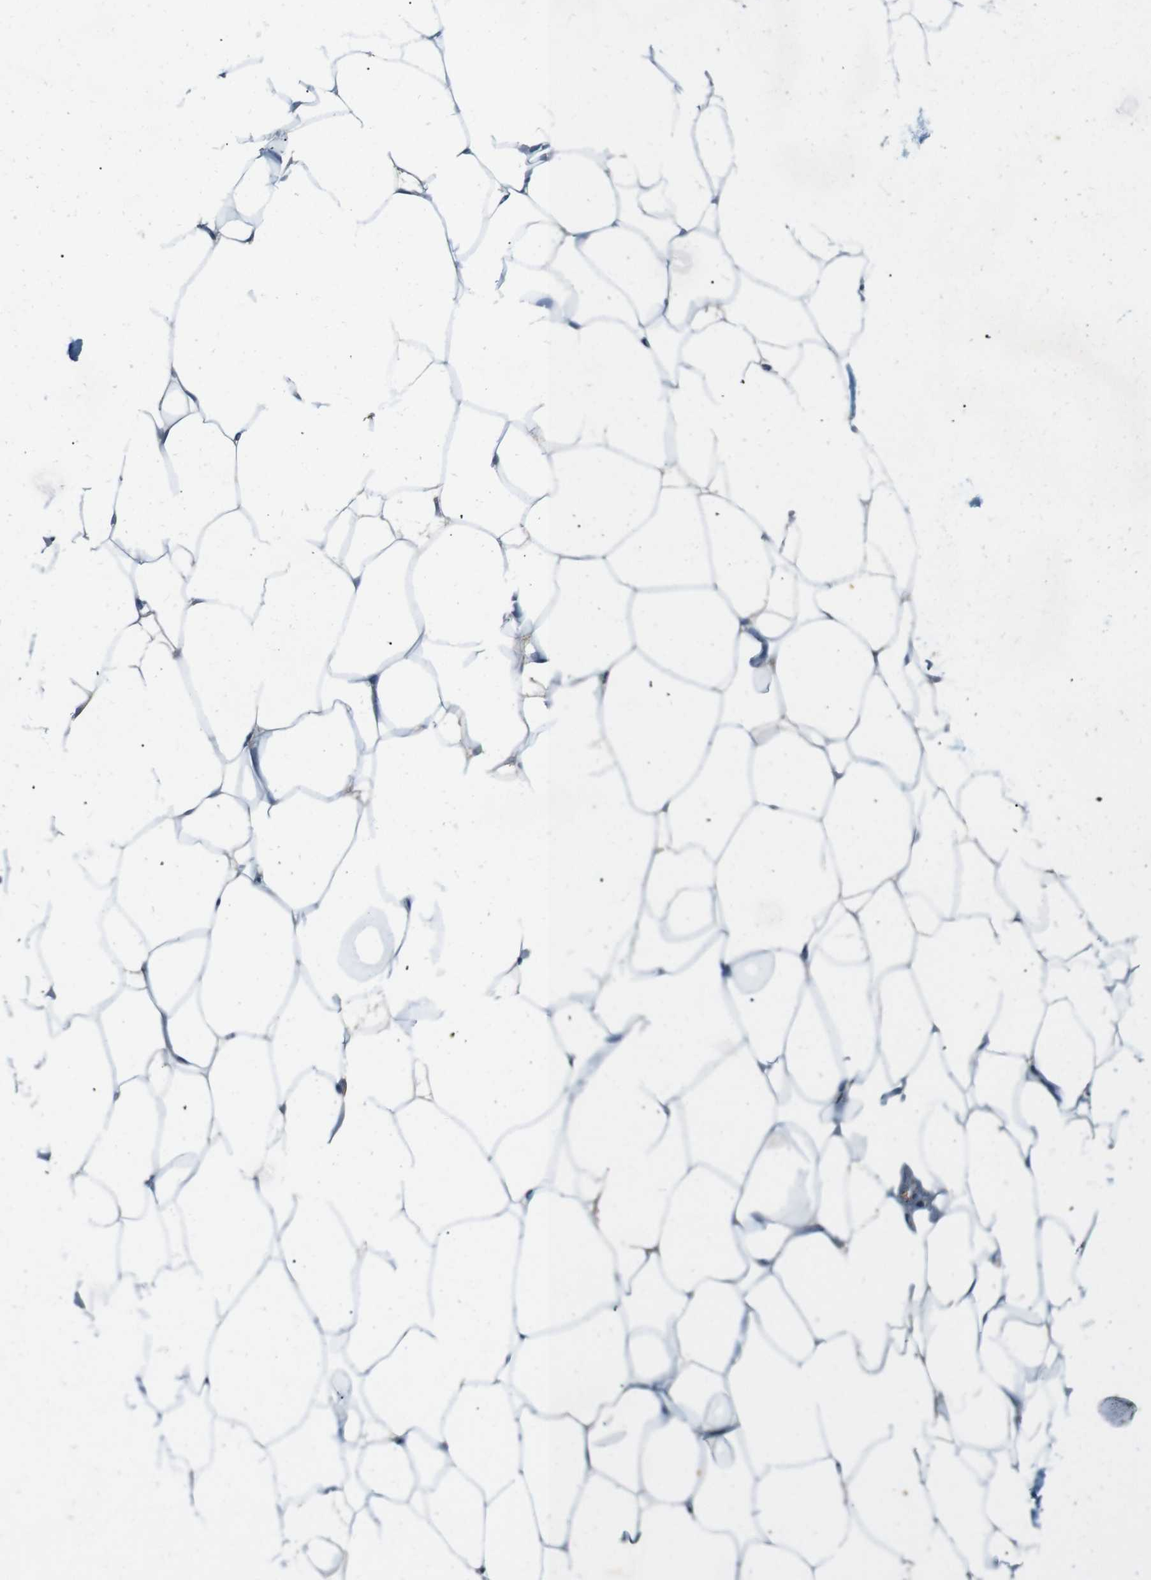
{"staining": {"intensity": "weak", "quantity": ">75%", "location": "cytoplasmic/membranous"}, "tissue": "adipose tissue", "cell_type": "Adipocytes", "image_type": "normal", "snomed": [{"axis": "morphology", "description": "Normal tissue, NOS"}, {"axis": "topography", "description": "Breast"}, {"axis": "topography", "description": "Adipose tissue"}], "caption": "Human adipose tissue stained for a protein (brown) shows weak cytoplasmic/membranous positive expression in about >75% of adipocytes.", "gene": "LEP", "patient": {"sex": "female", "age": 25}}